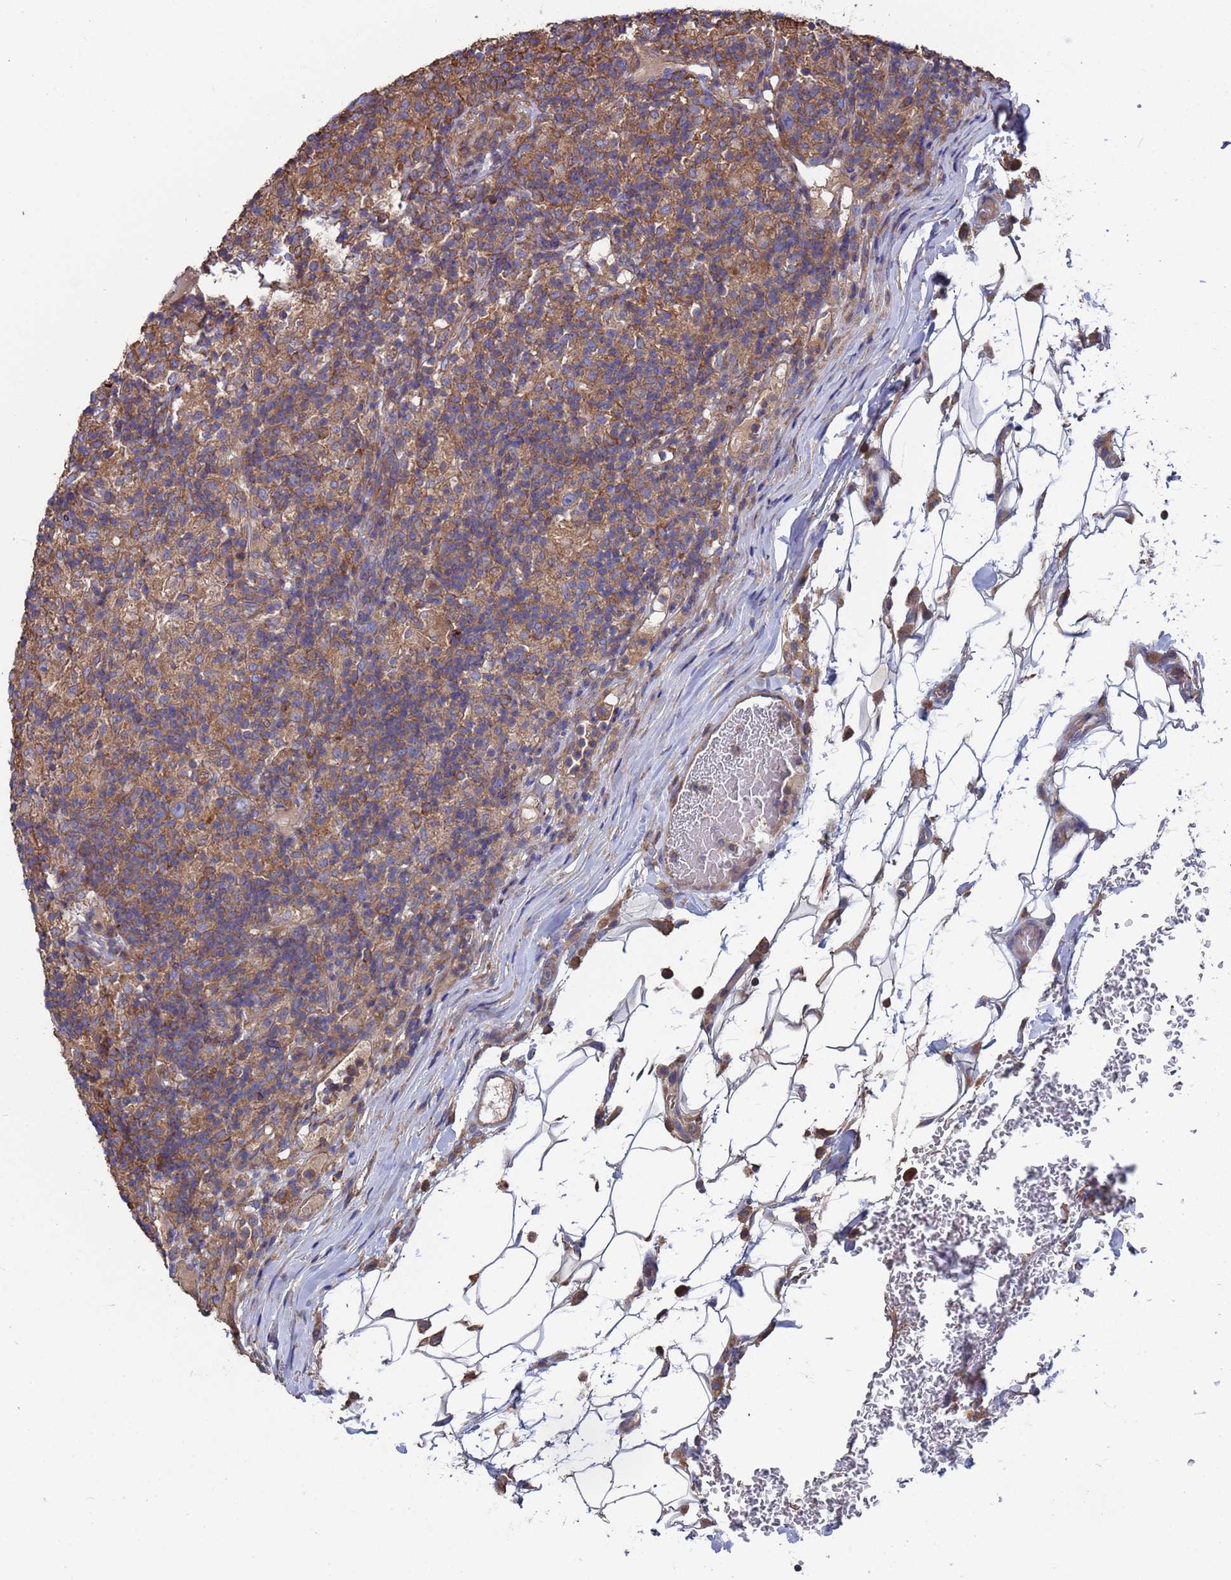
{"staining": {"intensity": "weak", "quantity": "<25%", "location": "cytoplasmic/membranous"}, "tissue": "lymphoma", "cell_type": "Tumor cells", "image_type": "cancer", "snomed": [{"axis": "morphology", "description": "Hodgkin's disease, NOS"}, {"axis": "topography", "description": "Lymph node"}], "caption": "The immunohistochemistry (IHC) histopathology image has no significant expression in tumor cells of lymphoma tissue. (DAB IHC, high magnification).", "gene": "PYCR1", "patient": {"sex": "male", "age": 70}}